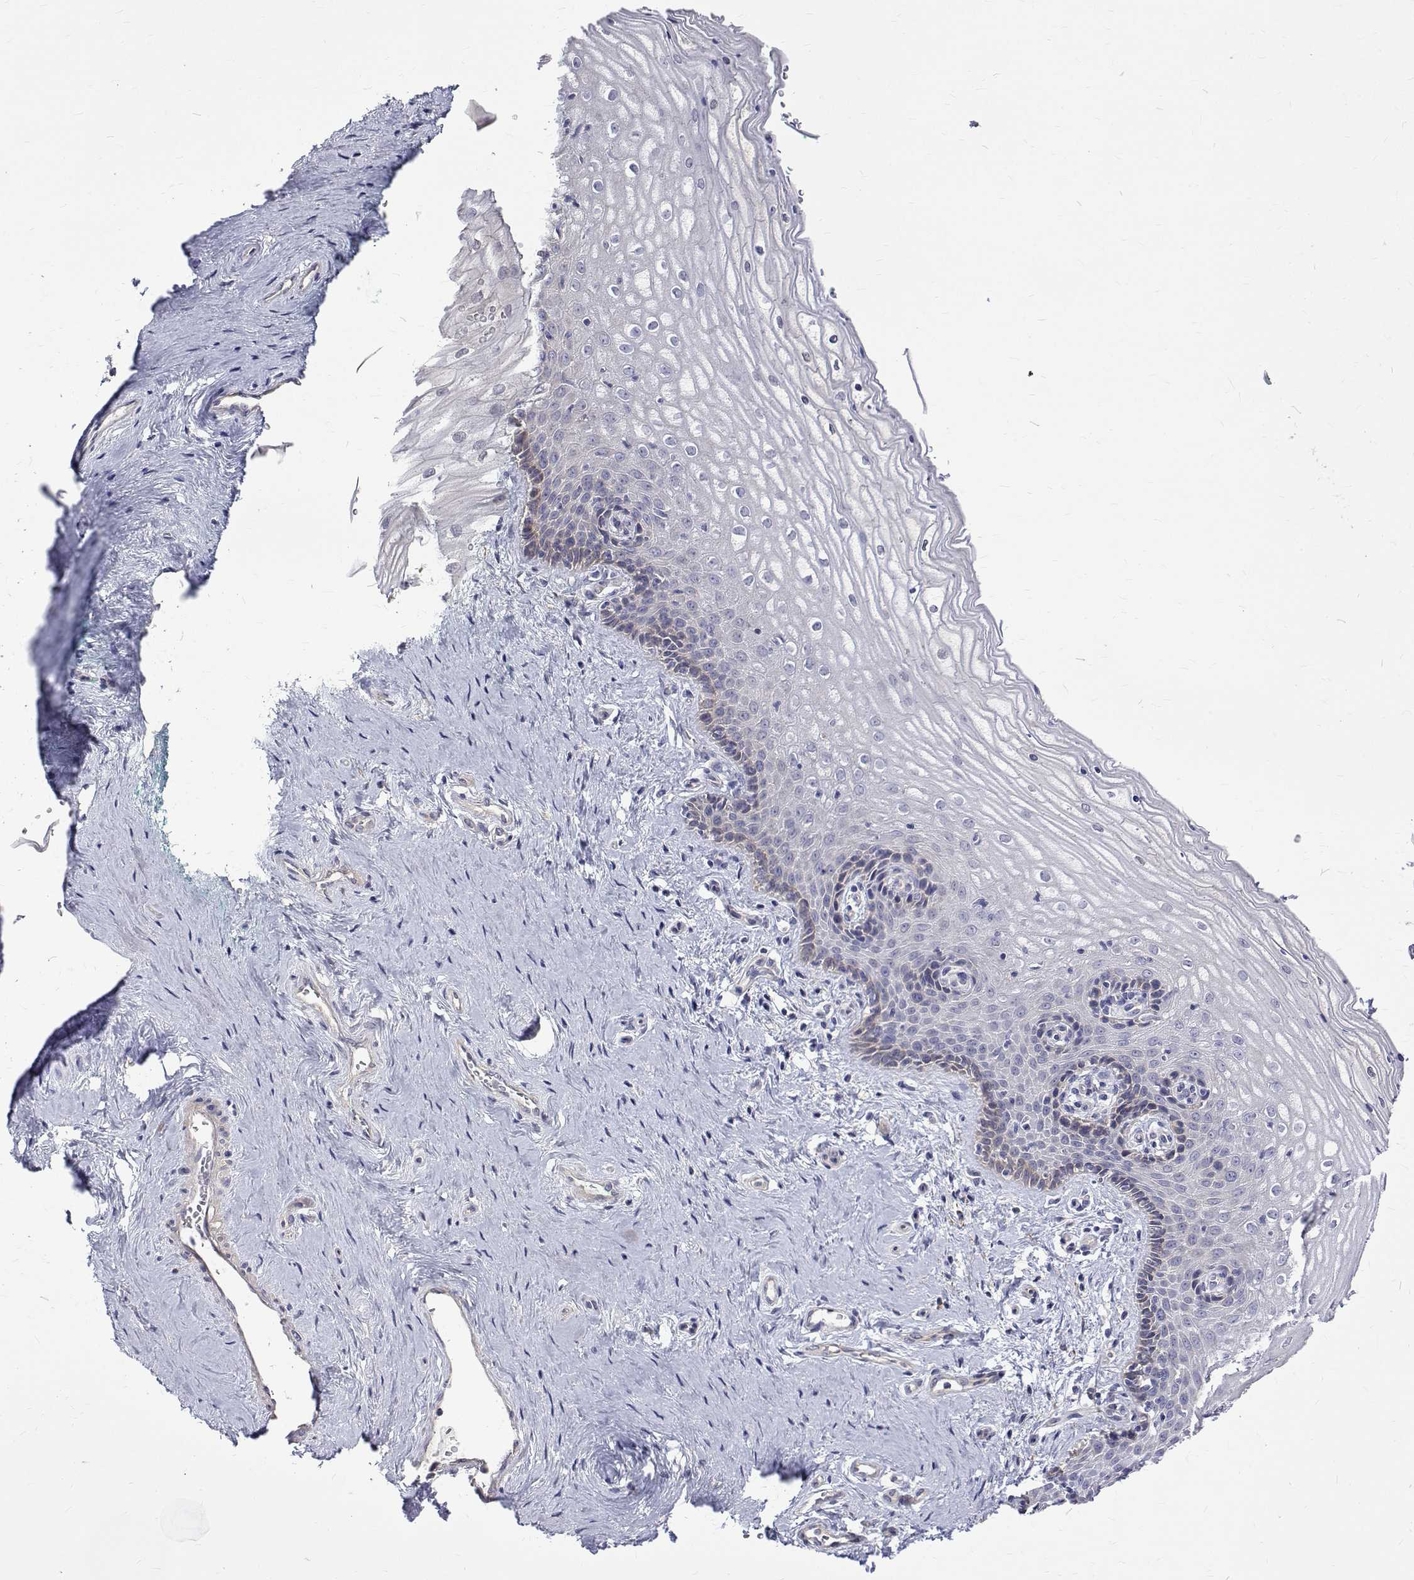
{"staining": {"intensity": "negative", "quantity": "none", "location": "none"}, "tissue": "vagina", "cell_type": "Squamous epithelial cells", "image_type": "normal", "snomed": [{"axis": "morphology", "description": "Normal tissue, NOS"}, {"axis": "topography", "description": "Vagina"}], "caption": "Squamous epithelial cells are negative for protein expression in benign human vagina. The staining was performed using DAB (3,3'-diaminobenzidine) to visualize the protein expression in brown, while the nuclei were stained in blue with hematoxylin (Magnification: 20x).", "gene": "PADI1", "patient": {"sex": "female", "age": 45}}